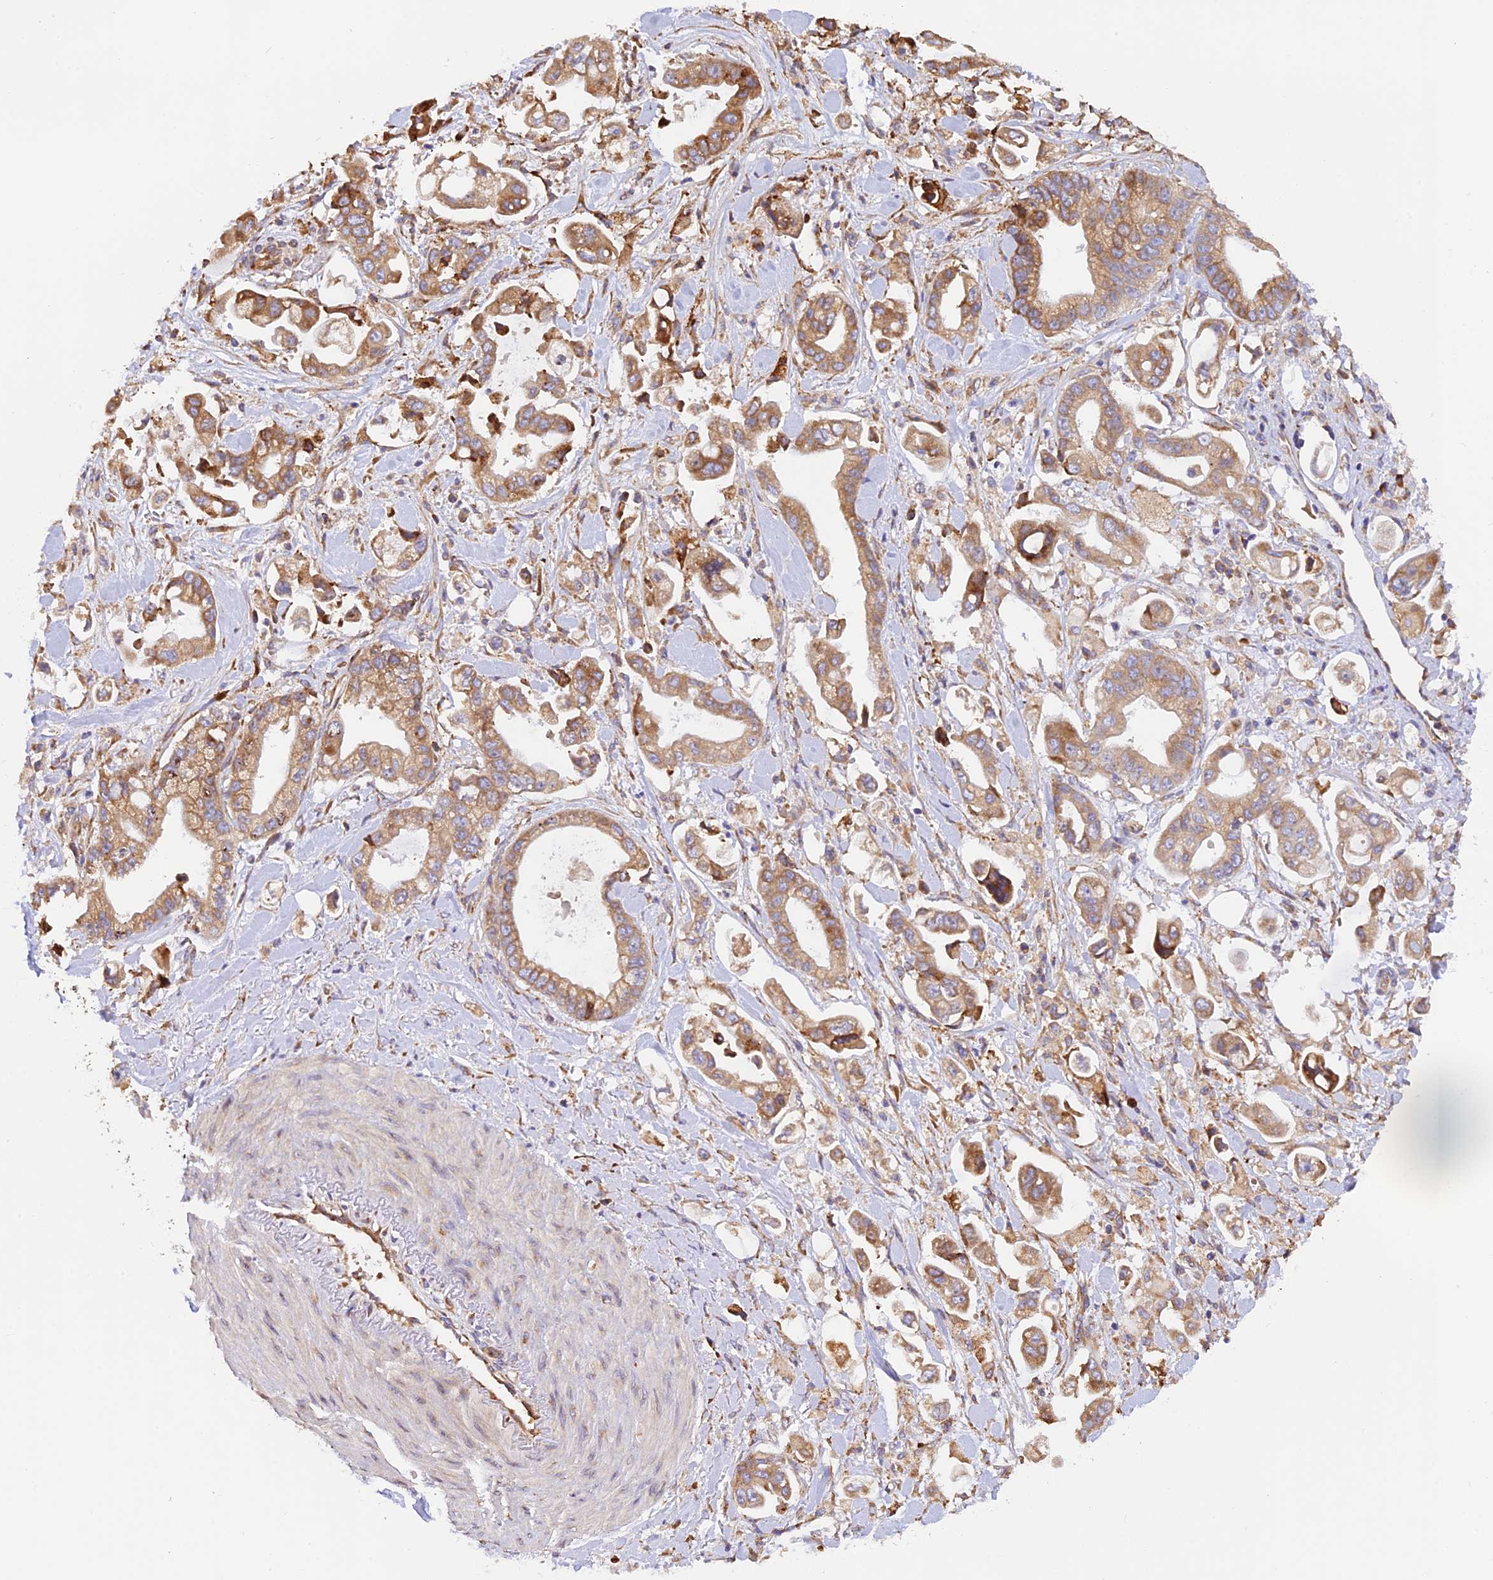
{"staining": {"intensity": "moderate", "quantity": ">75%", "location": "cytoplasmic/membranous"}, "tissue": "stomach cancer", "cell_type": "Tumor cells", "image_type": "cancer", "snomed": [{"axis": "morphology", "description": "Adenocarcinoma, NOS"}, {"axis": "topography", "description": "Stomach"}], "caption": "Stomach adenocarcinoma was stained to show a protein in brown. There is medium levels of moderate cytoplasmic/membranous positivity in approximately >75% of tumor cells.", "gene": "RPL5", "patient": {"sex": "male", "age": 62}}